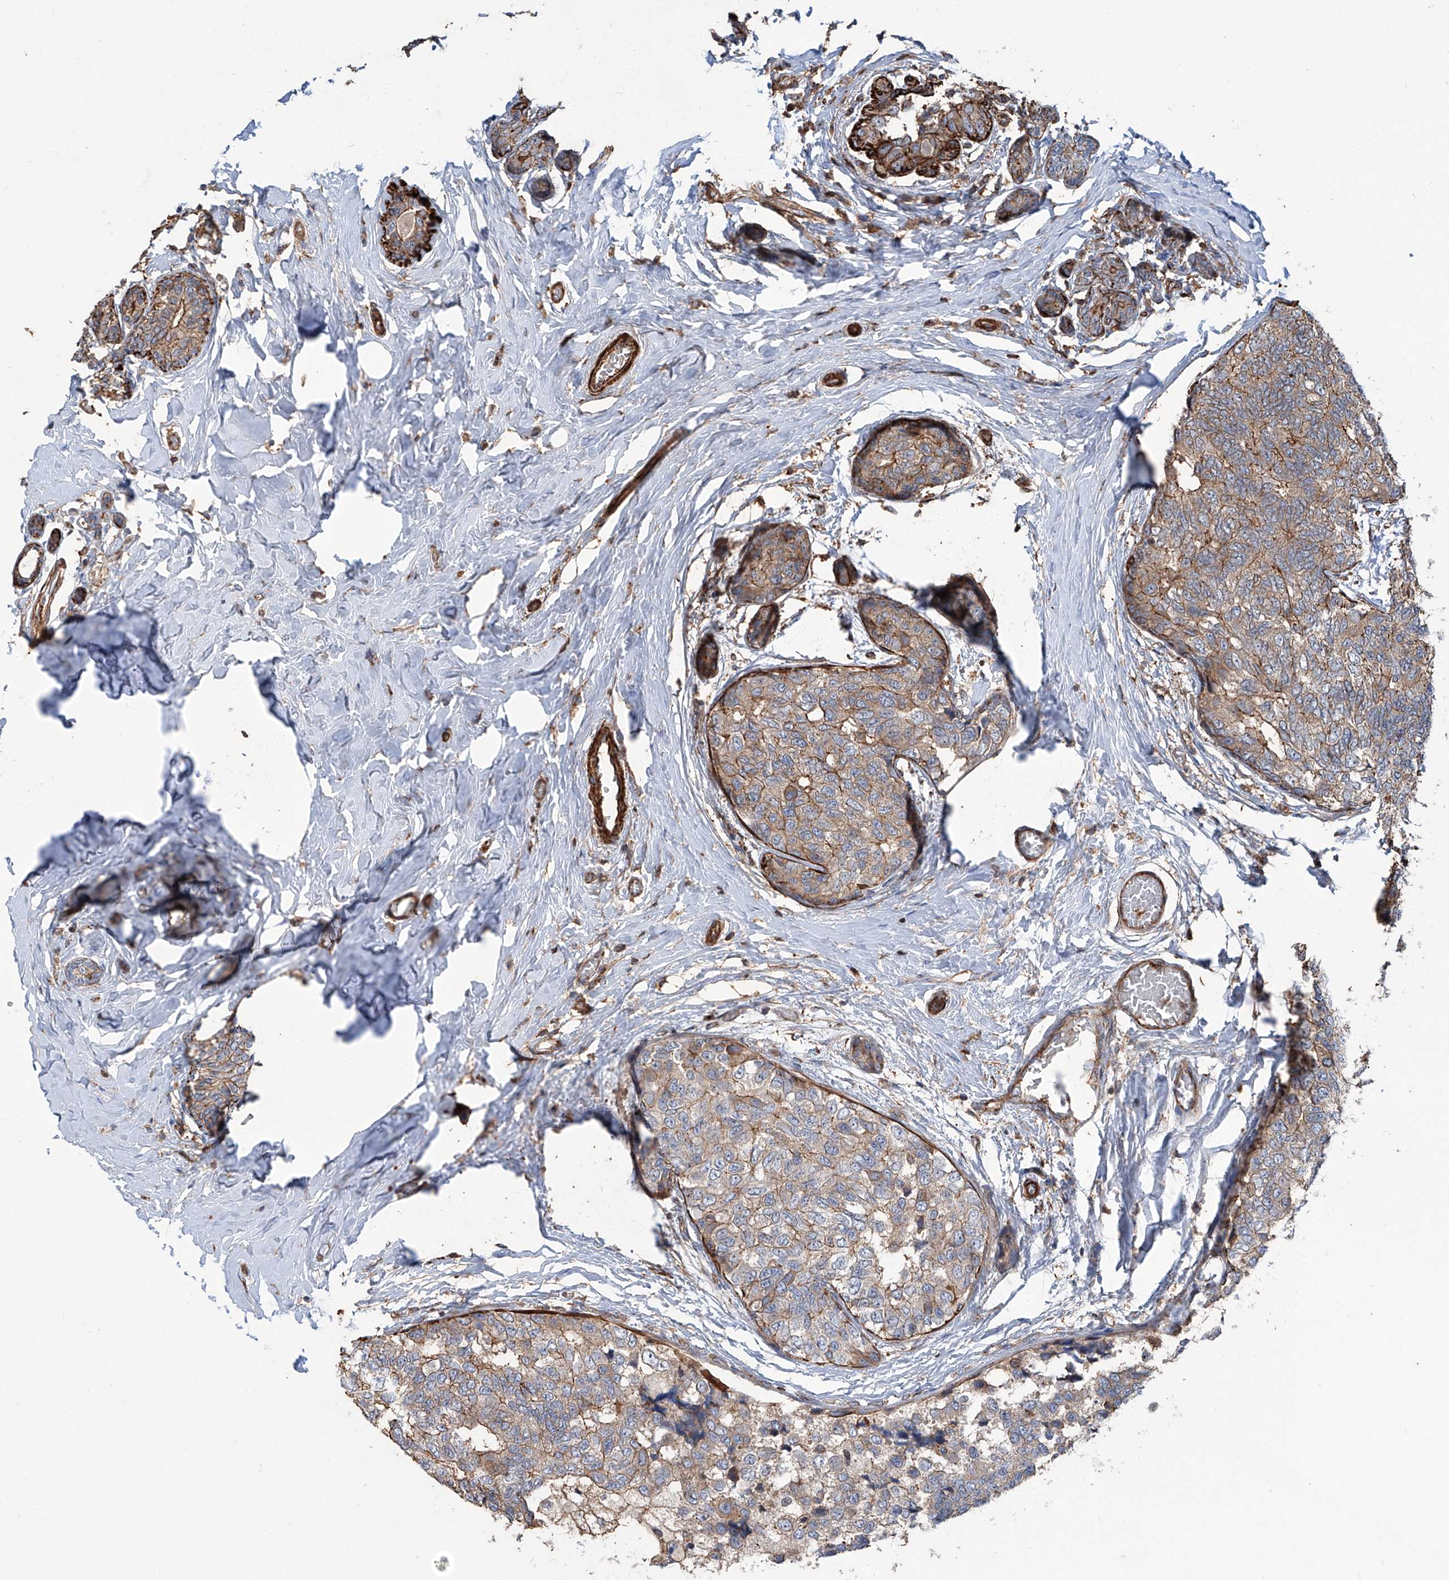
{"staining": {"intensity": "moderate", "quantity": "25%-75%", "location": "cytoplasmic/membranous"}, "tissue": "breast cancer", "cell_type": "Tumor cells", "image_type": "cancer", "snomed": [{"axis": "morphology", "description": "Normal tissue, NOS"}, {"axis": "morphology", "description": "Duct carcinoma"}, {"axis": "topography", "description": "Breast"}], "caption": "Immunohistochemistry photomicrograph of neoplastic tissue: breast cancer (intraductal carcinoma) stained using IHC displays medium levels of moderate protein expression localized specifically in the cytoplasmic/membranous of tumor cells, appearing as a cytoplasmic/membranous brown color.", "gene": "PIEZO2", "patient": {"sex": "female", "age": 43}}